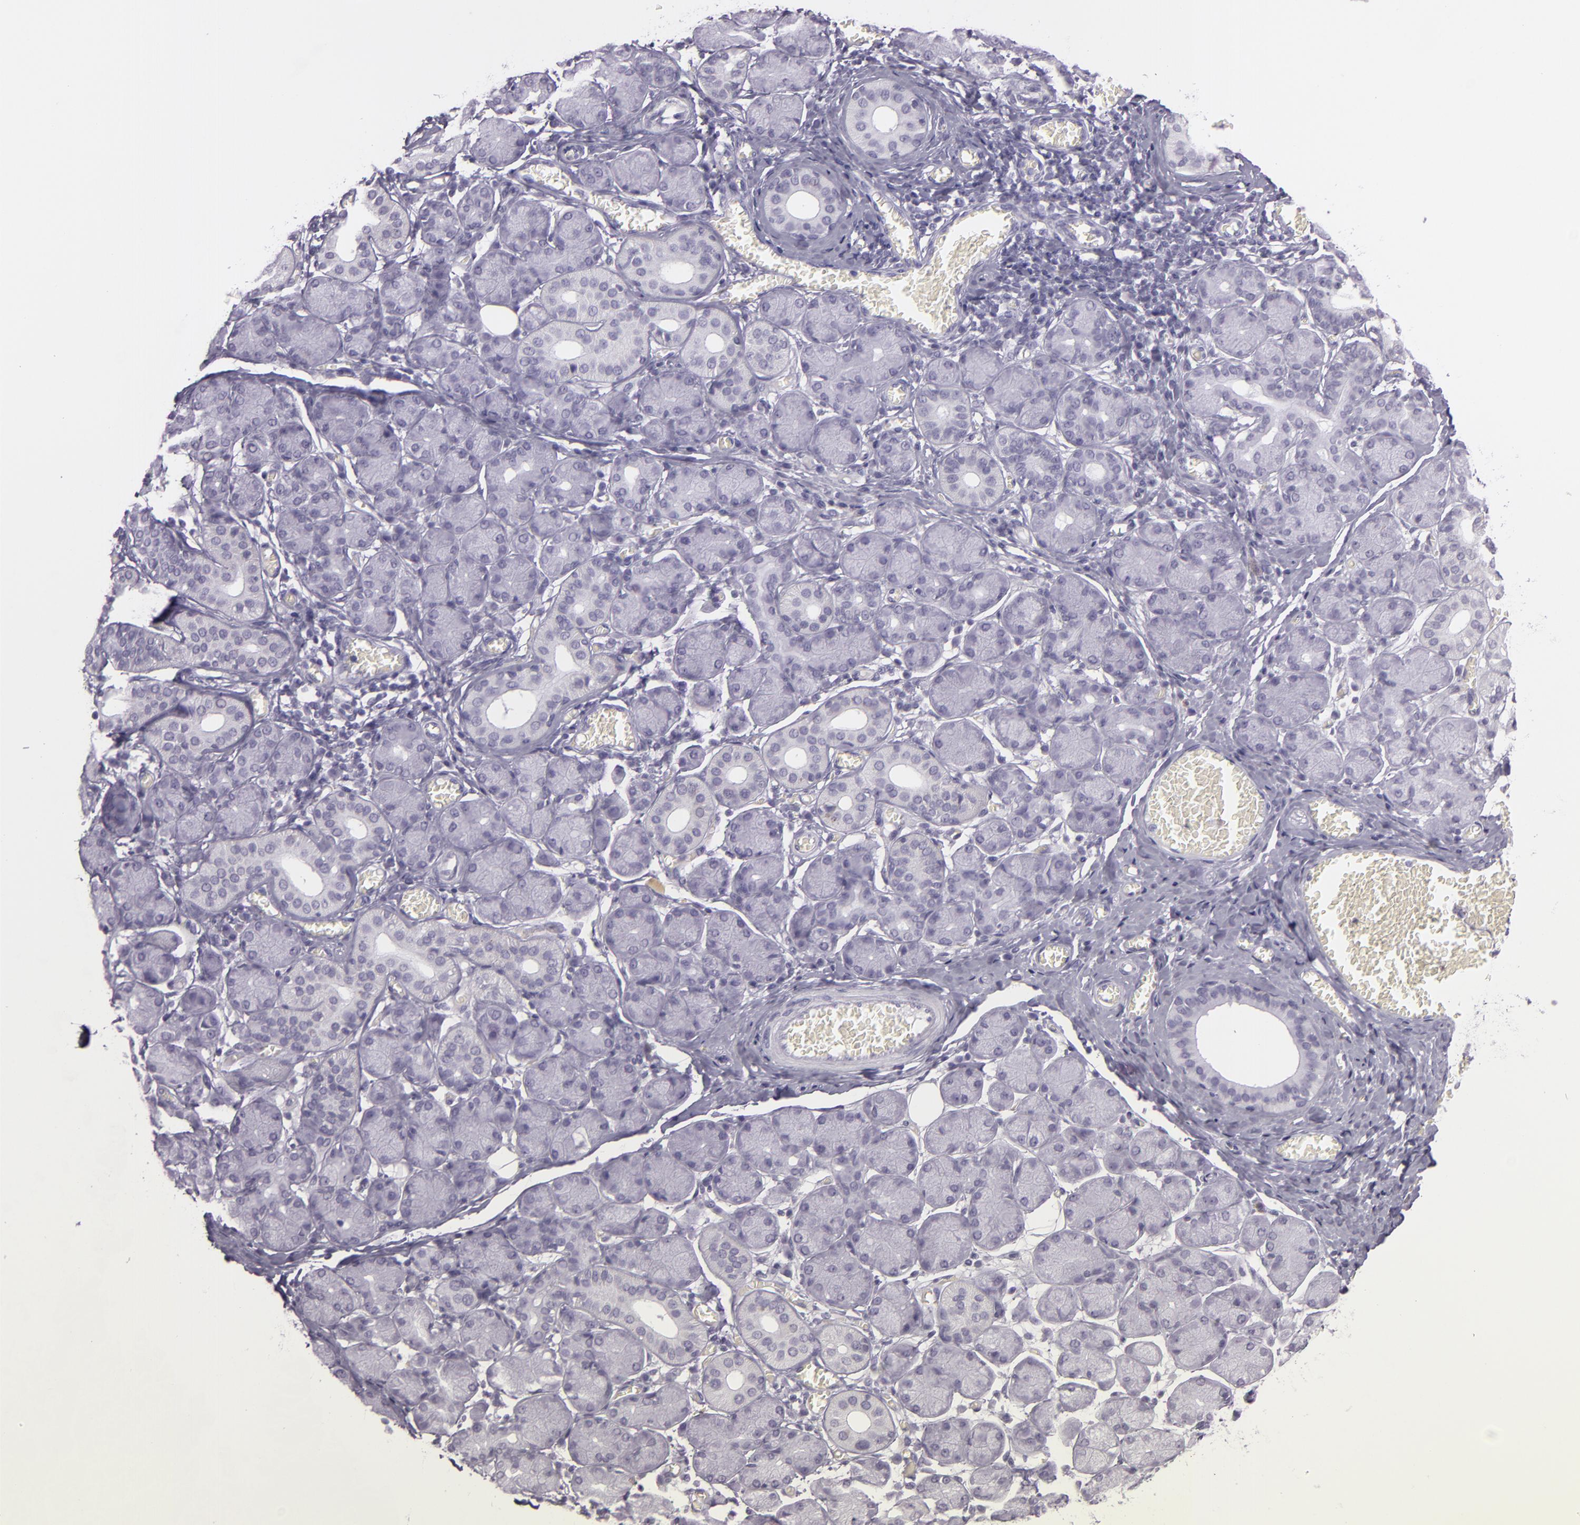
{"staining": {"intensity": "negative", "quantity": "none", "location": "none"}, "tissue": "salivary gland", "cell_type": "Glandular cells", "image_type": "normal", "snomed": [{"axis": "morphology", "description": "Normal tissue, NOS"}, {"axis": "topography", "description": "Salivary gland"}], "caption": "A histopathology image of human salivary gland is negative for staining in glandular cells. (Brightfield microscopy of DAB immunohistochemistry at high magnification).", "gene": "MUC6", "patient": {"sex": "female", "age": 24}}